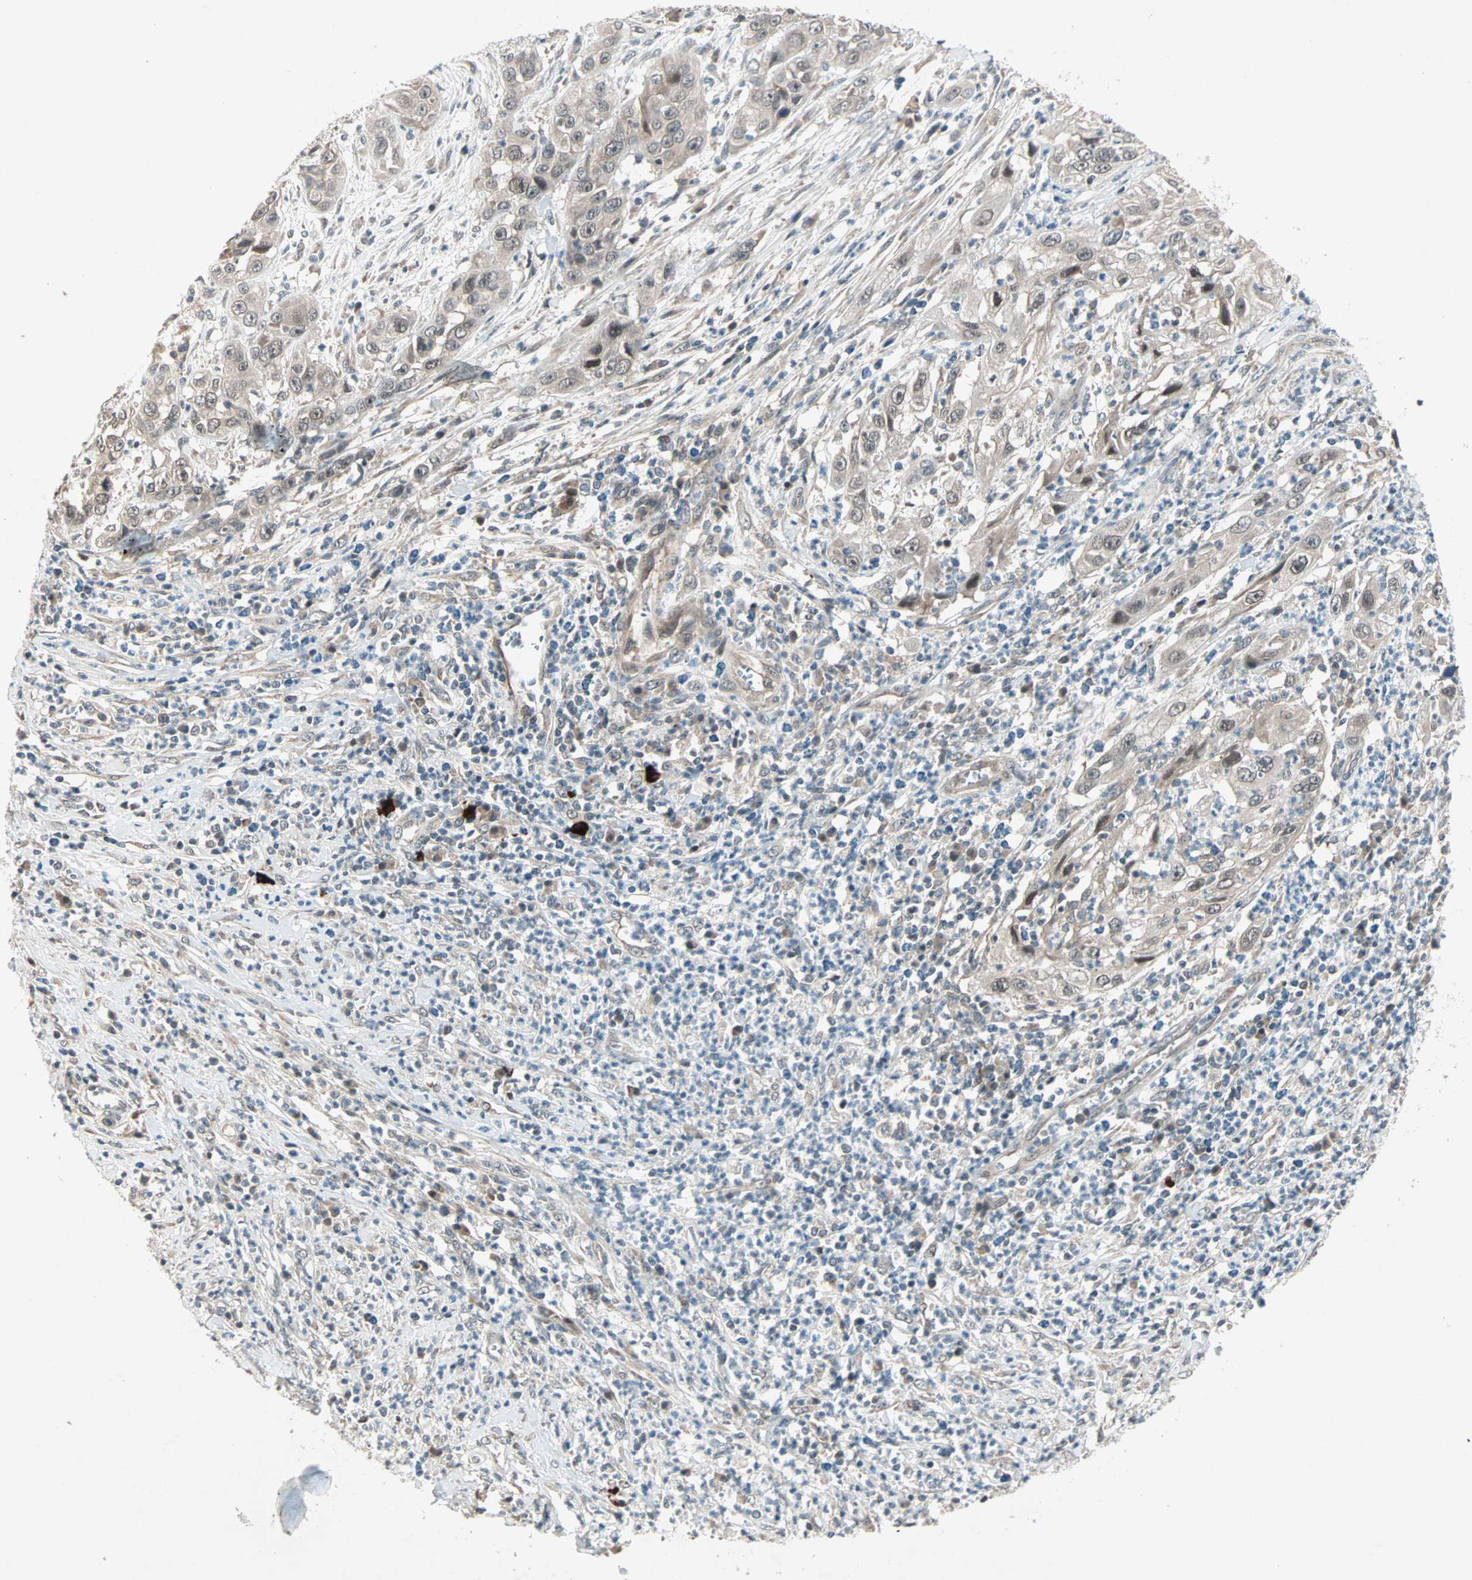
{"staining": {"intensity": "weak", "quantity": "25%-75%", "location": "cytoplasmic/membranous,nuclear"}, "tissue": "cervical cancer", "cell_type": "Tumor cells", "image_type": "cancer", "snomed": [{"axis": "morphology", "description": "Squamous cell carcinoma, NOS"}, {"axis": "topography", "description": "Cervix"}], "caption": "Immunohistochemical staining of squamous cell carcinoma (cervical) shows low levels of weak cytoplasmic/membranous and nuclear protein positivity in about 25%-75% of tumor cells.", "gene": "PGBD1", "patient": {"sex": "female", "age": 32}}